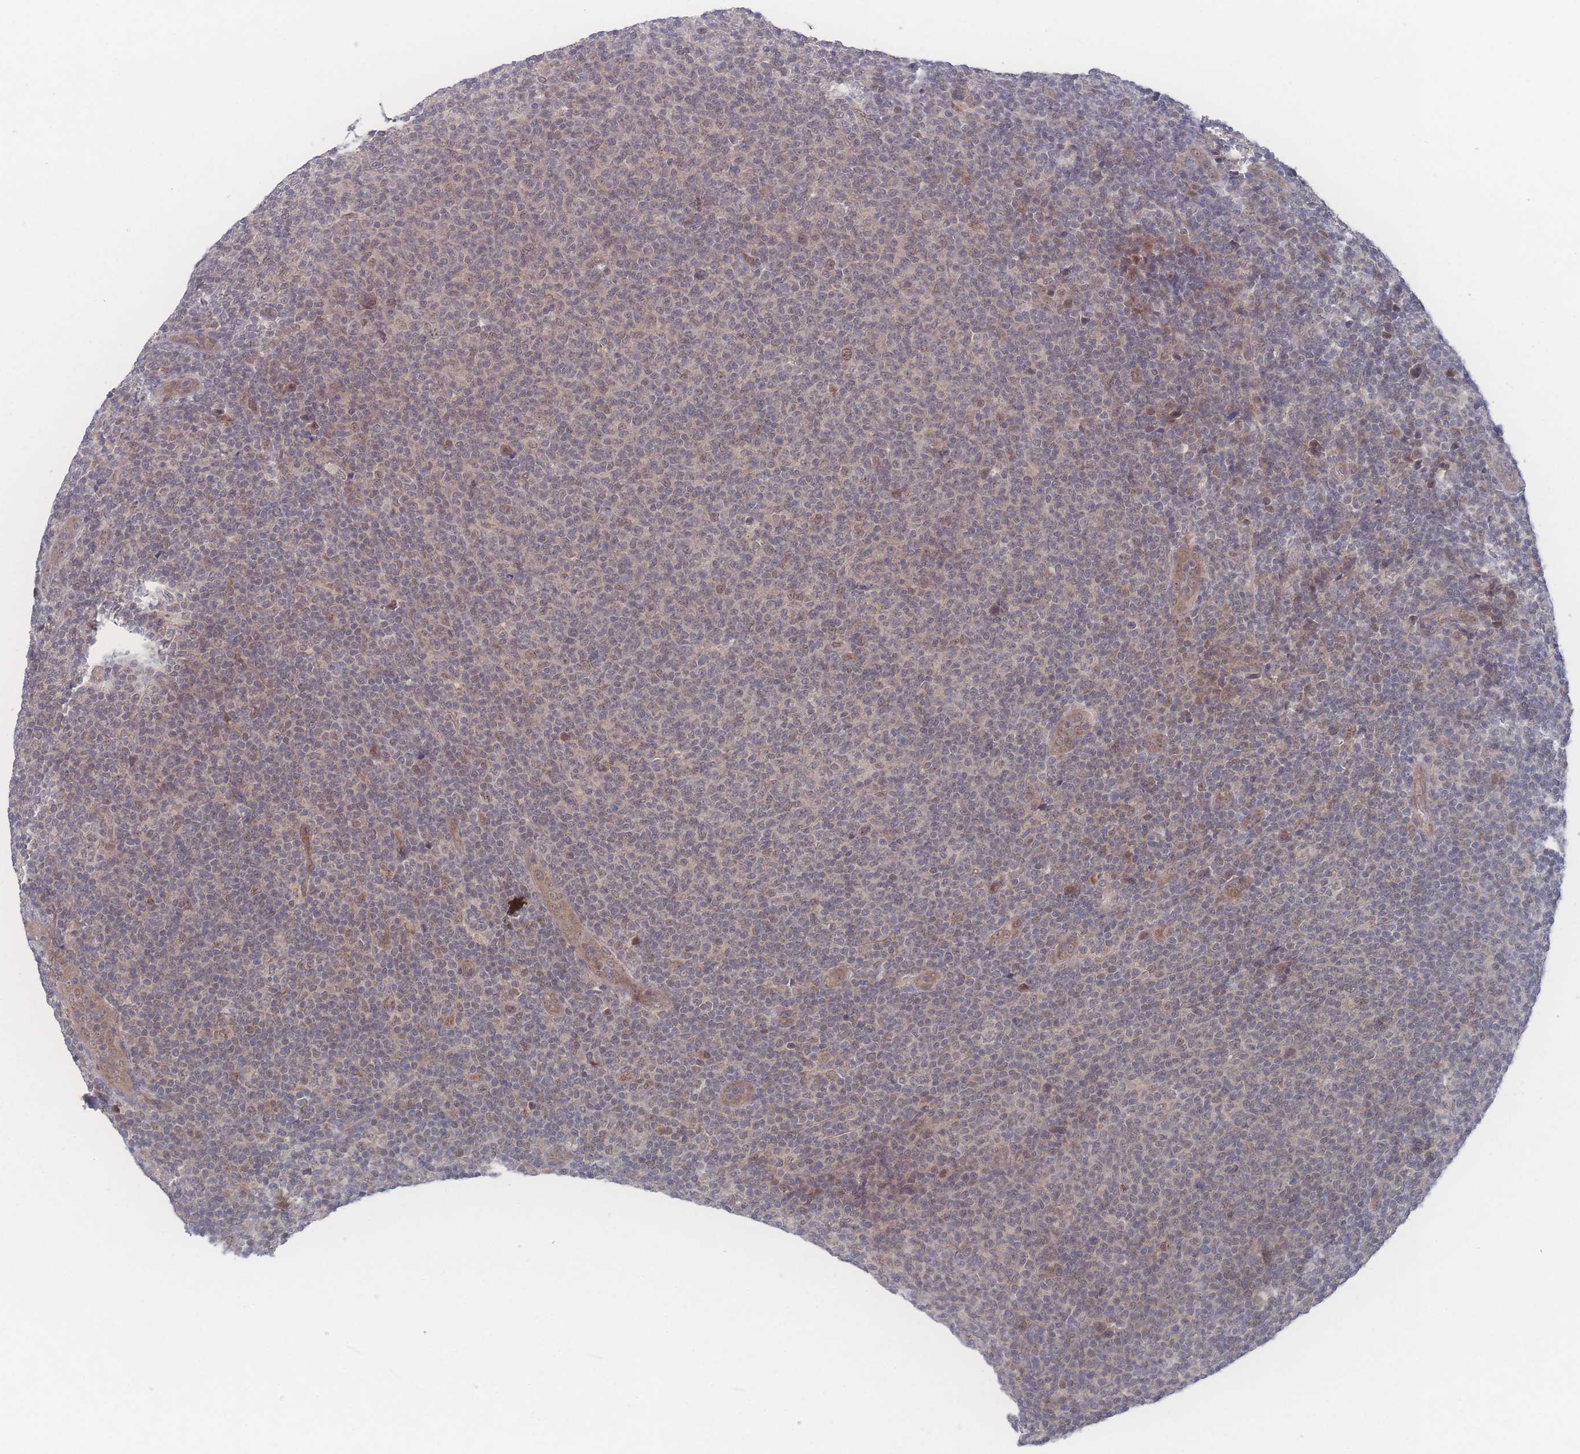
{"staining": {"intensity": "weak", "quantity": "<25%", "location": "nuclear"}, "tissue": "lymphoma", "cell_type": "Tumor cells", "image_type": "cancer", "snomed": [{"axis": "morphology", "description": "Malignant lymphoma, non-Hodgkin's type, Low grade"}, {"axis": "topography", "description": "Lymph node"}], "caption": "Low-grade malignant lymphoma, non-Hodgkin's type stained for a protein using immunohistochemistry demonstrates no positivity tumor cells.", "gene": "NBEAL1", "patient": {"sex": "male", "age": 66}}